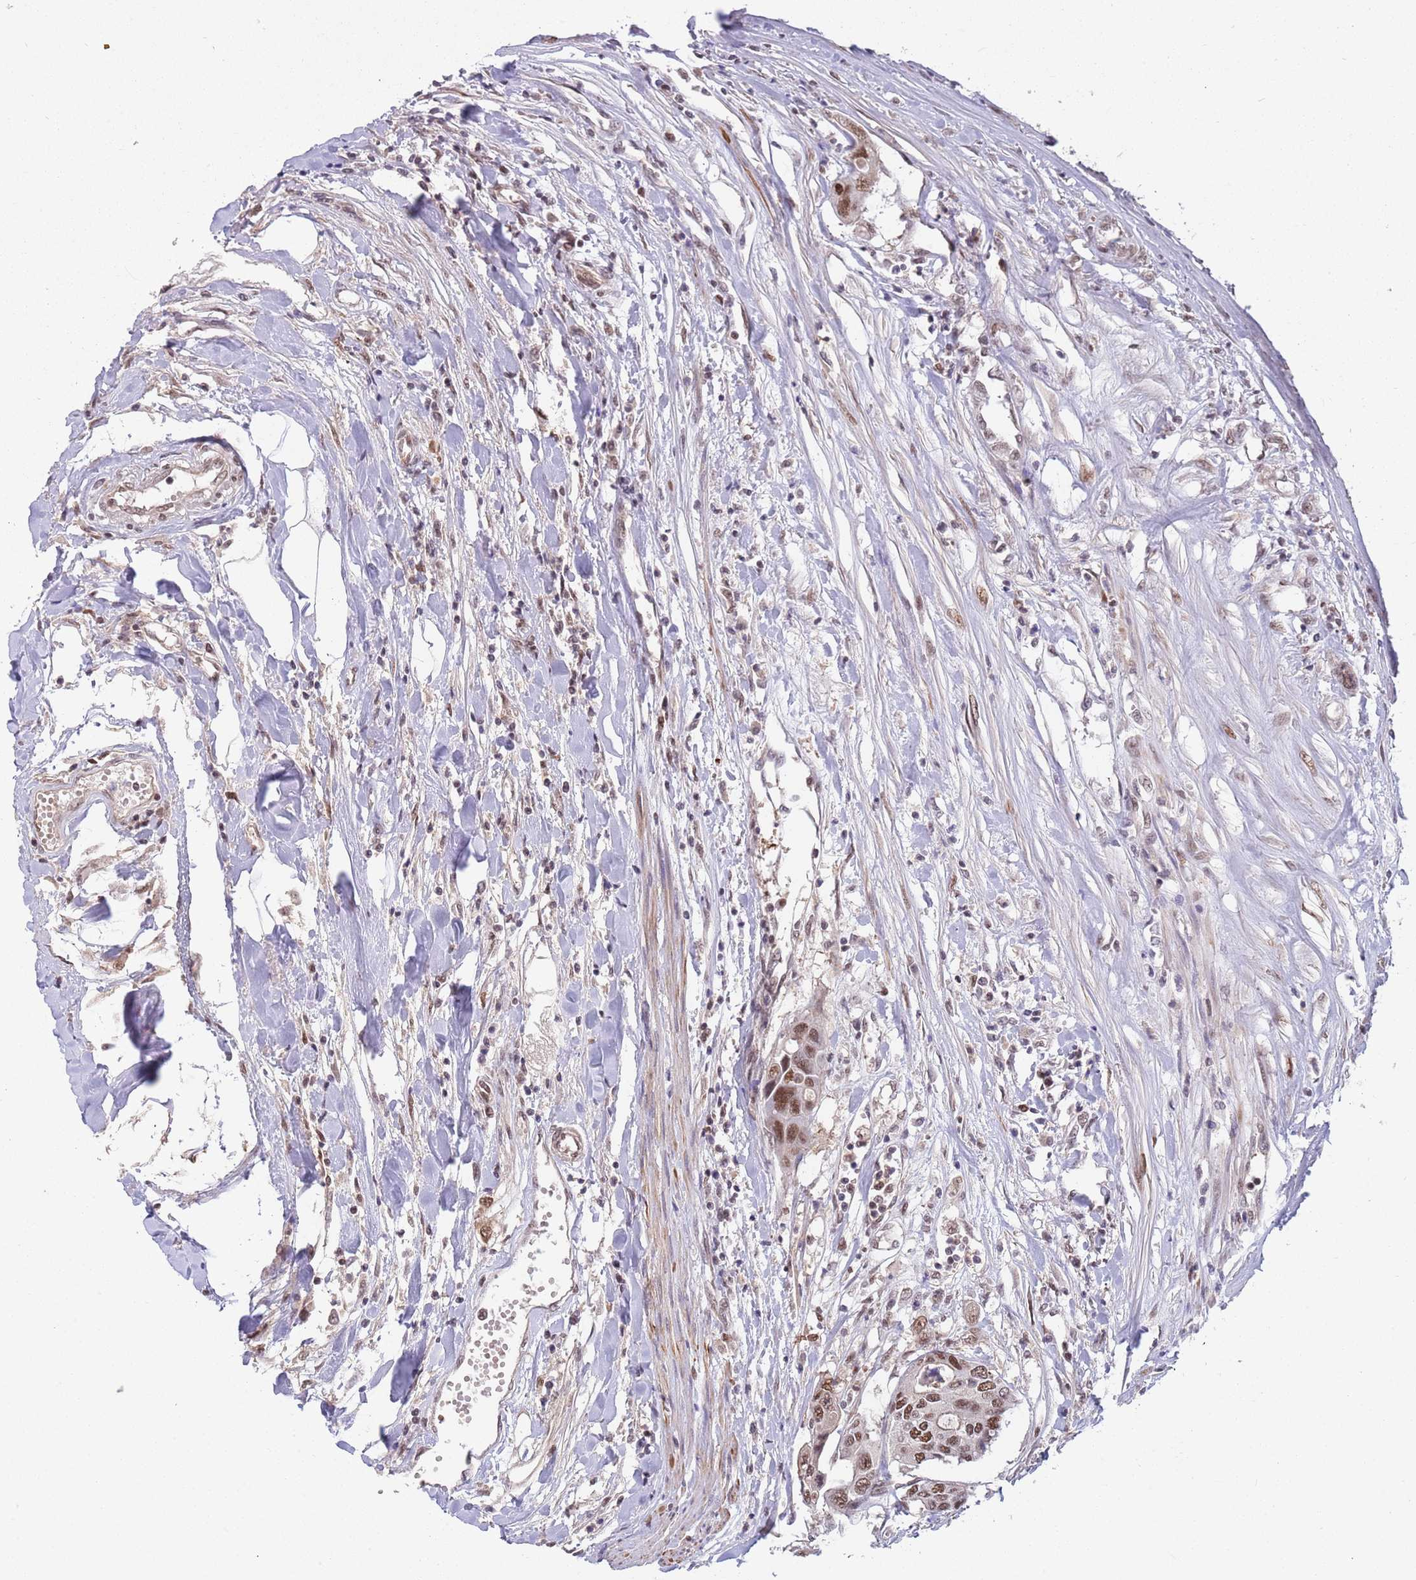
{"staining": {"intensity": "moderate", "quantity": ">75%", "location": "nuclear"}, "tissue": "colorectal cancer", "cell_type": "Tumor cells", "image_type": "cancer", "snomed": [{"axis": "morphology", "description": "Adenocarcinoma, NOS"}, {"axis": "topography", "description": "Colon"}], "caption": "High-power microscopy captured an immunohistochemistry (IHC) histopathology image of colorectal cancer (adenocarcinoma), revealing moderate nuclear positivity in about >75% of tumor cells.", "gene": "ZBTB7A", "patient": {"sex": "male", "age": 77}}